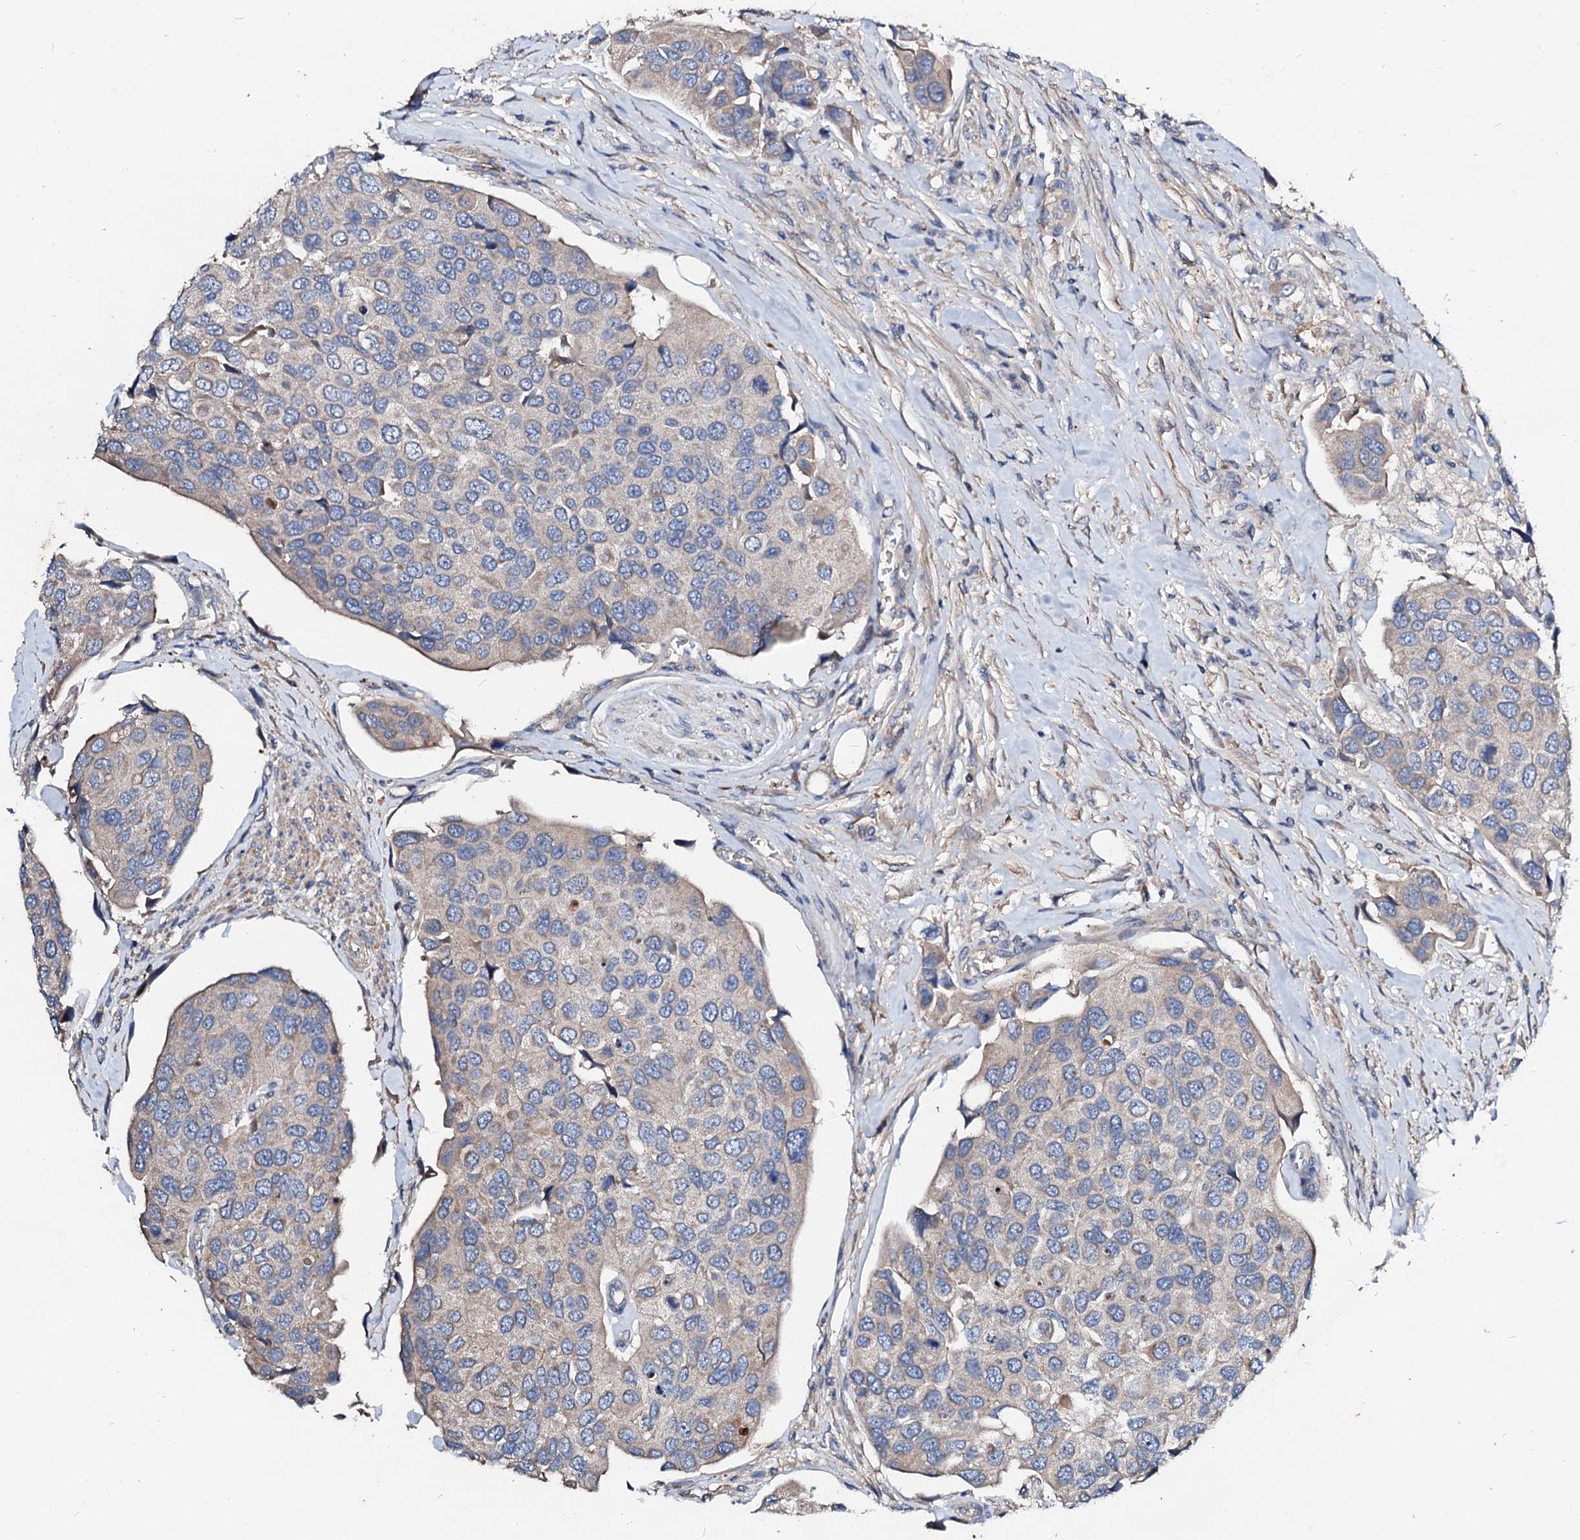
{"staining": {"intensity": "weak", "quantity": "25%-75%", "location": "cytoplasmic/membranous"}, "tissue": "urothelial cancer", "cell_type": "Tumor cells", "image_type": "cancer", "snomed": [{"axis": "morphology", "description": "Urothelial carcinoma, High grade"}, {"axis": "topography", "description": "Urinary bladder"}], "caption": "About 25%-75% of tumor cells in human urothelial cancer exhibit weak cytoplasmic/membranous protein staining as visualized by brown immunohistochemical staining.", "gene": "FIBIN", "patient": {"sex": "male", "age": 74}}